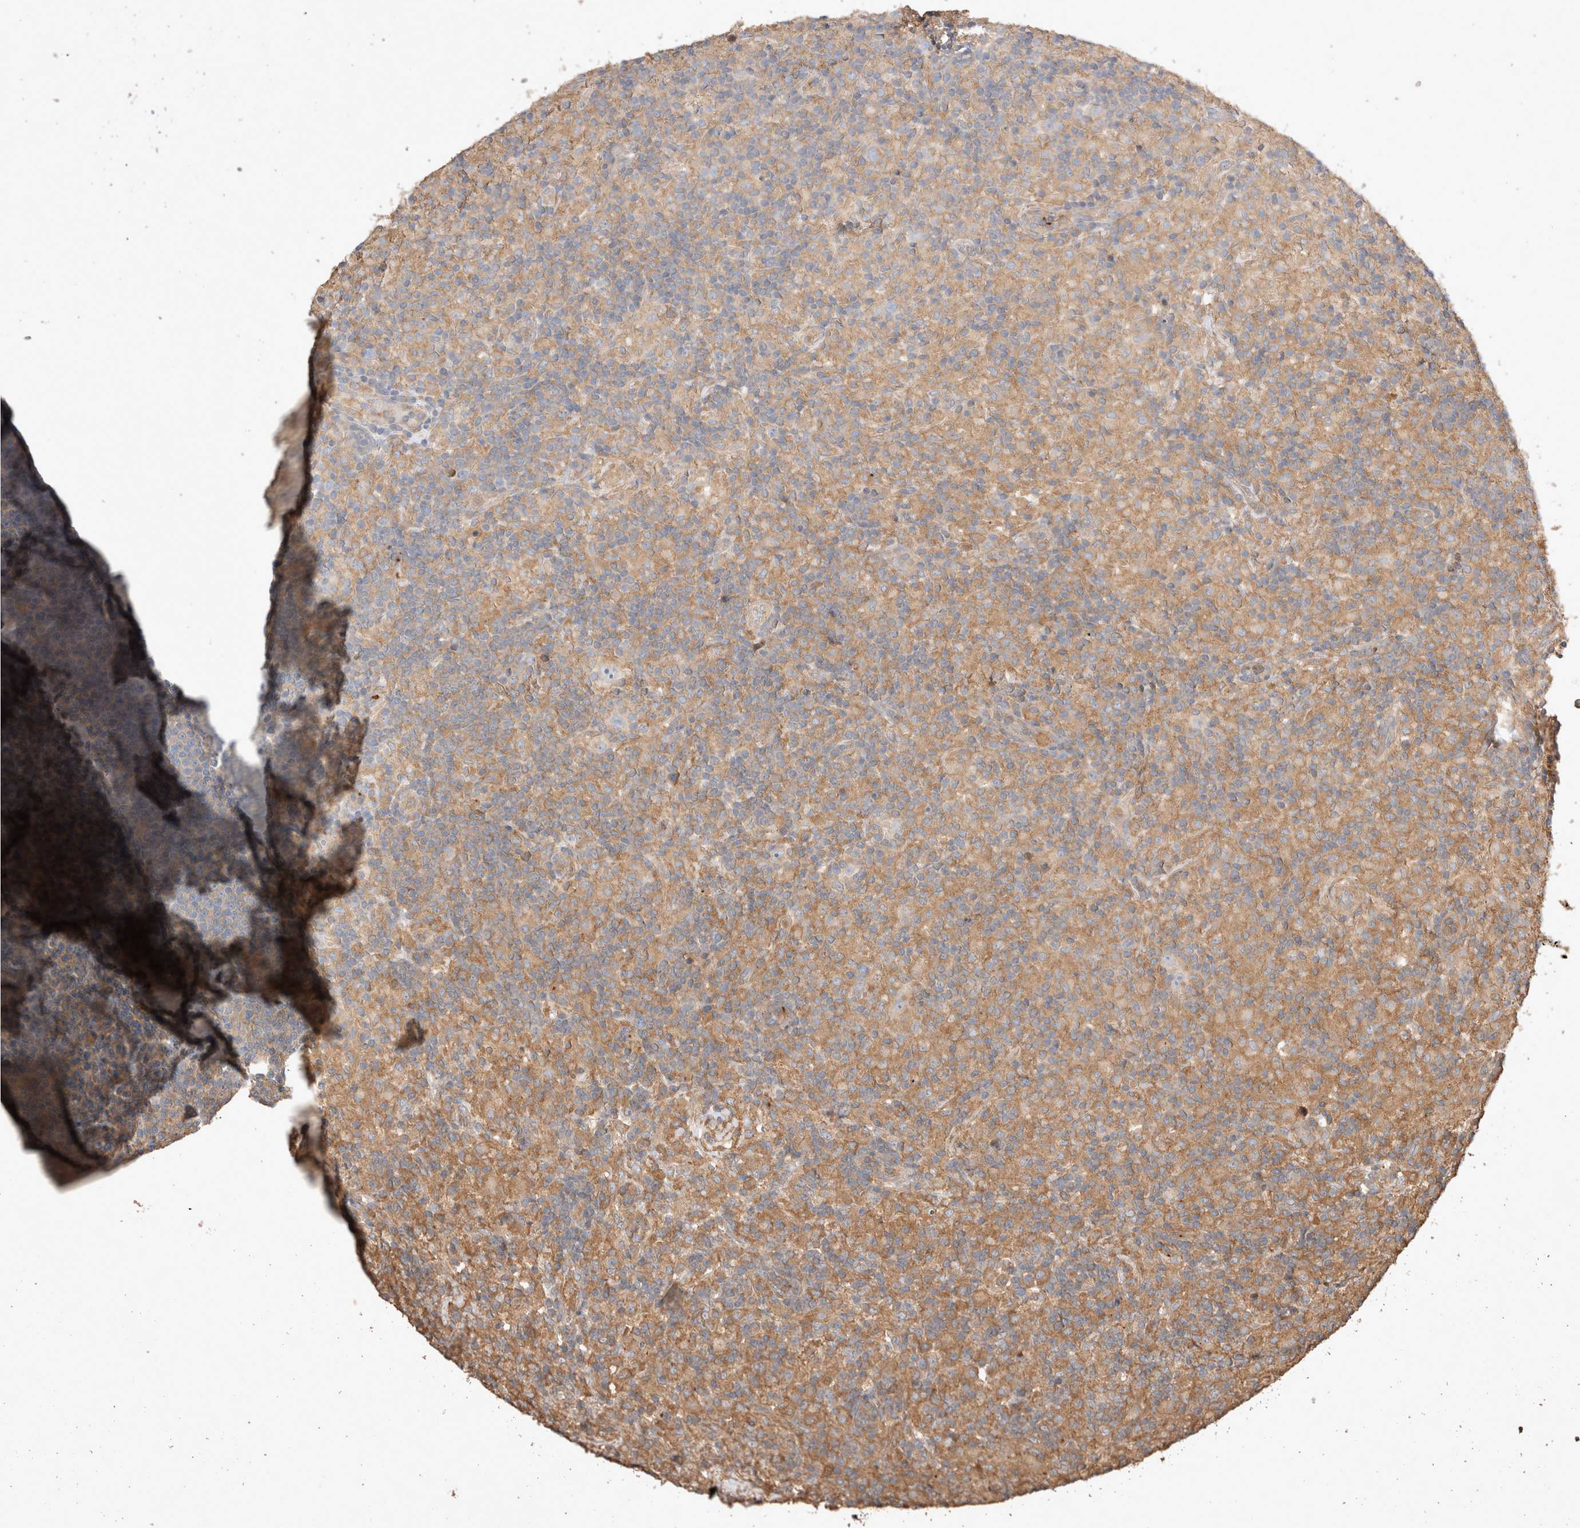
{"staining": {"intensity": "weak", "quantity": "<25%", "location": "cytoplasmic/membranous"}, "tissue": "lymphoma", "cell_type": "Tumor cells", "image_type": "cancer", "snomed": [{"axis": "morphology", "description": "Hodgkin's disease, NOS"}, {"axis": "topography", "description": "Lymph node"}], "caption": "This is an immunohistochemistry image of lymphoma. There is no staining in tumor cells.", "gene": "SNX31", "patient": {"sex": "male", "age": 70}}